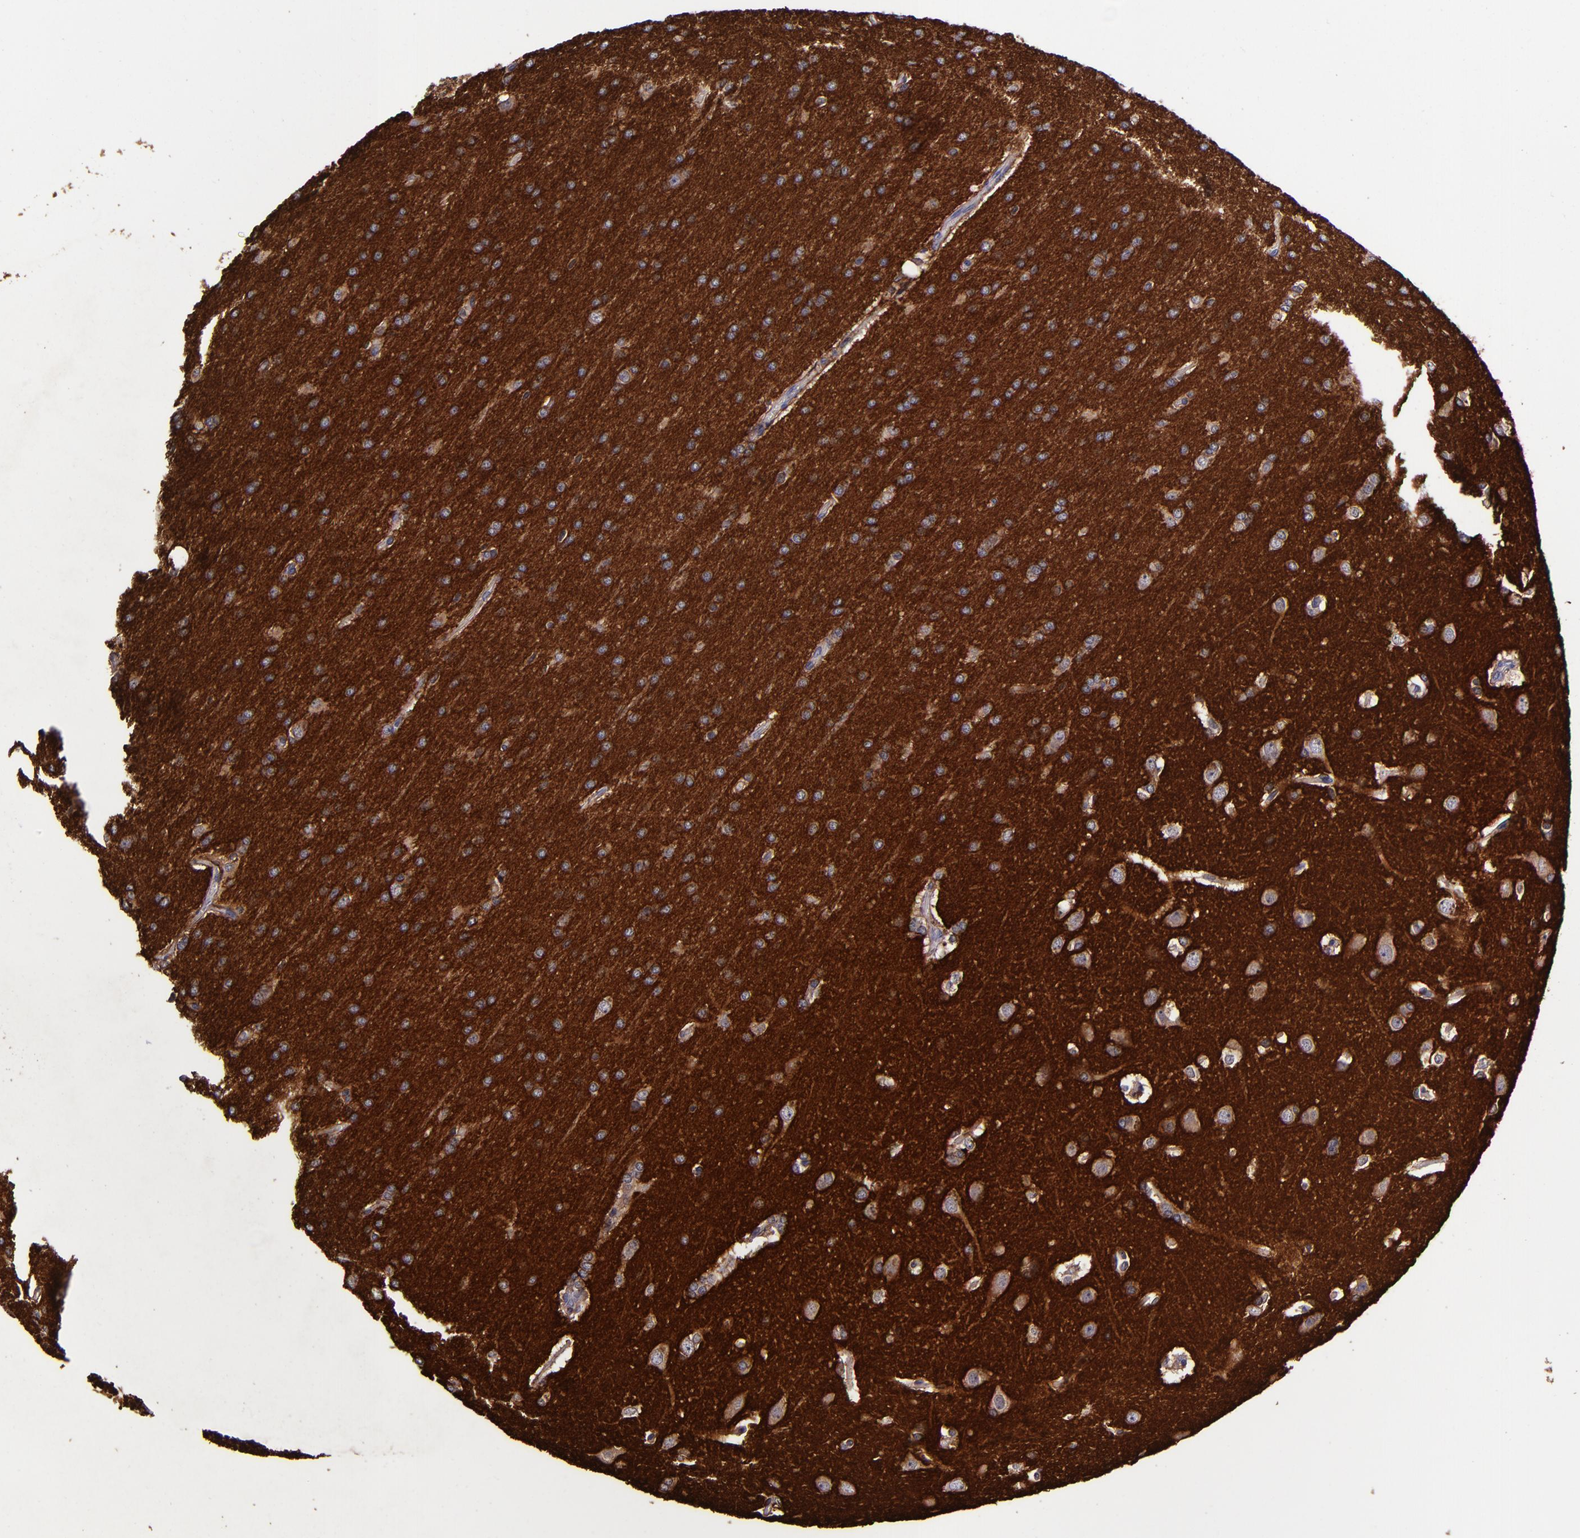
{"staining": {"intensity": "strong", "quantity": ">75%", "location": "cytoplasmic/membranous"}, "tissue": "glioma", "cell_type": "Tumor cells", "image_type": "cancer", "snomed": [{"axis": "morphology", "description": "Glioma, malignant, Low grade"}, {"axis": "topography", "description": "Brain"}], "caption": "Immunohistochemical staining of human glioma shows strong cytoplasmic/membranous protein staining in approximately >75% of tumor cells. Immunohistochemistry (ihc) stains the protein in brown and the nuclei are stained blue.", "gene": "SIRPA", "patient": {"sex": "female", "age": 32}}